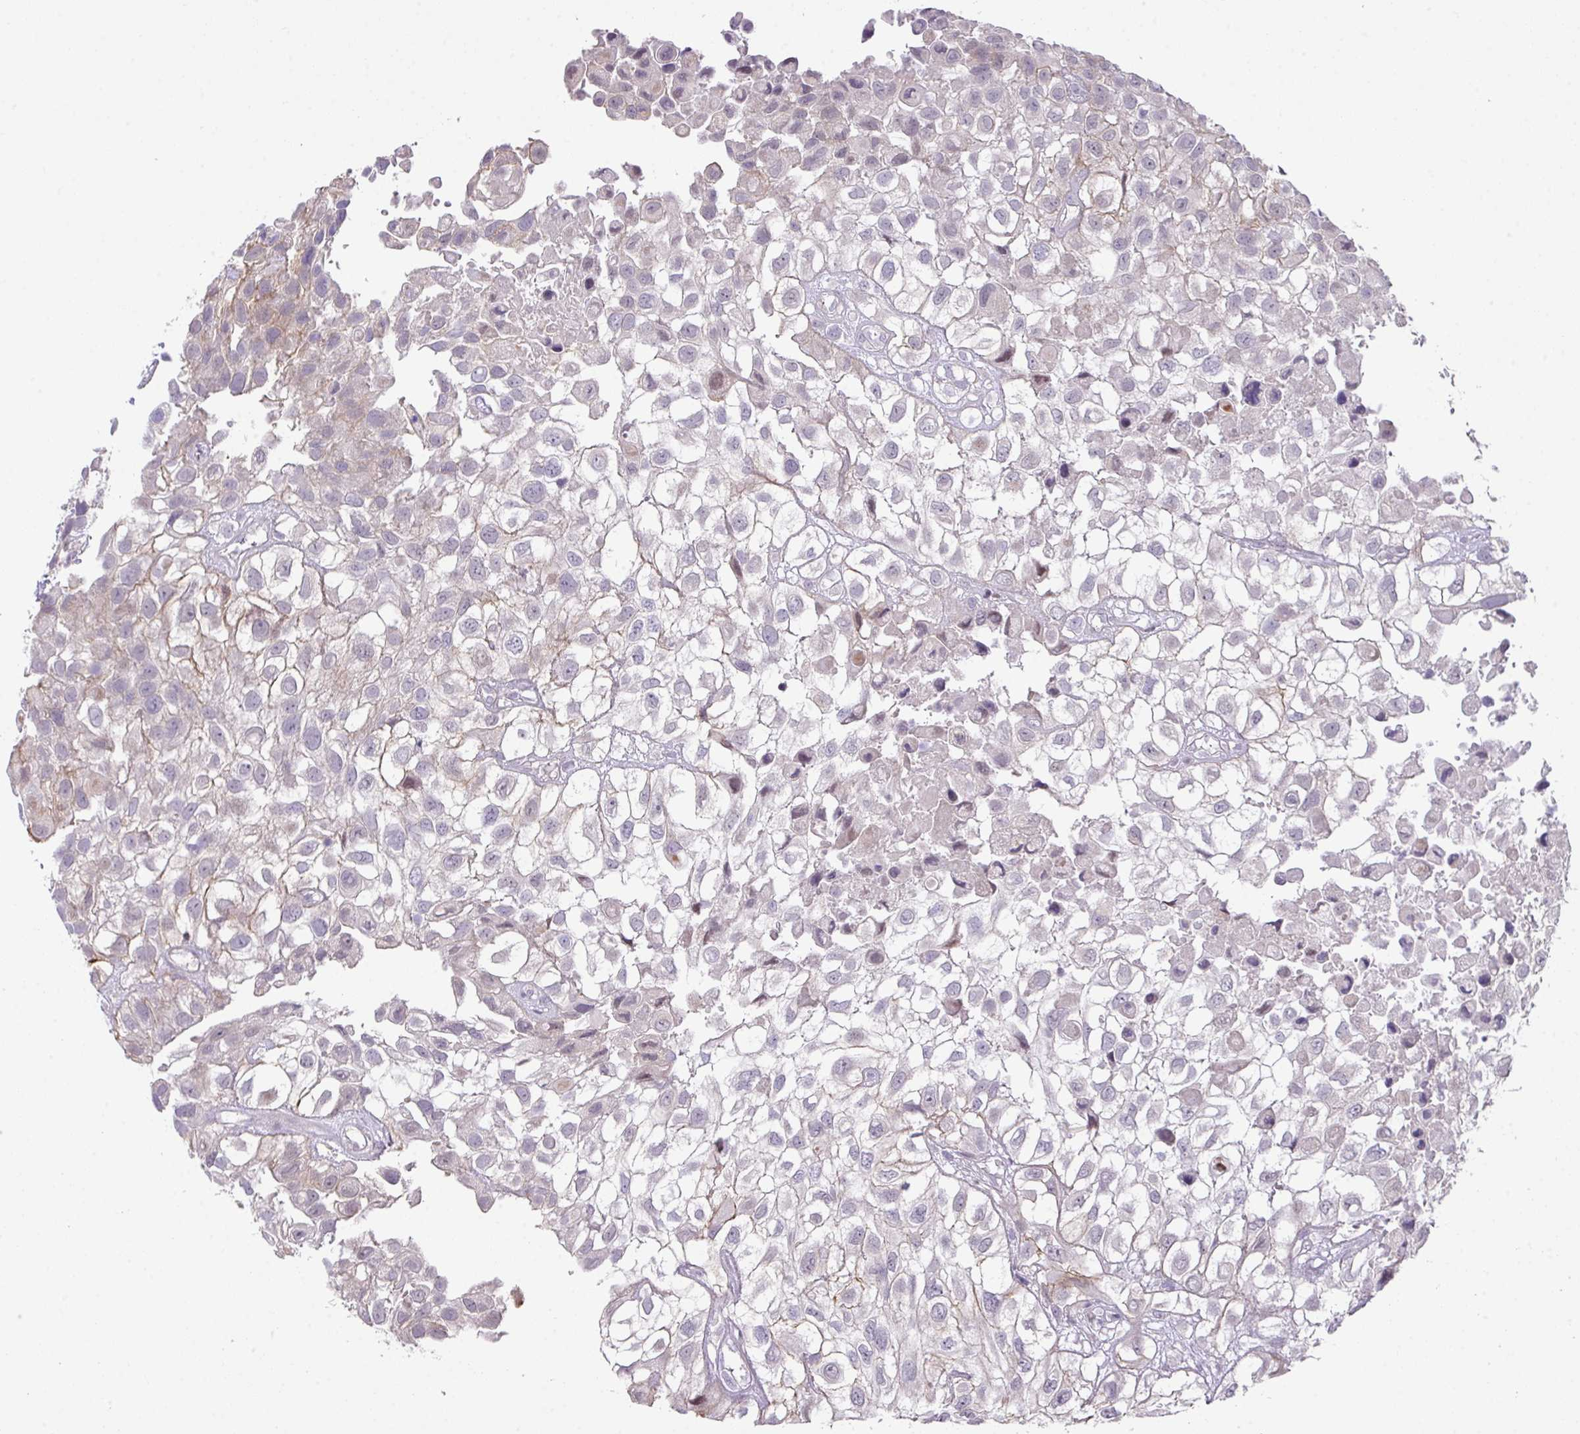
{"staining": {"intensity": "negative", "quantity": "none", "location": "none"}, "tissue": "urothelial cancer", "cell_type": "Tumor cells", "image_type": "cancer", "snomed": [{"axis": "morphology", "description": "Urothelial carcinoma, High grade"}, {"axis": "topography", "description": "Urinary bladder"}], "caption": "This photomicrograph is of urothelial carcinoma (high-grade) stained with immunohistochemistry to label a protein in brown with the nuclei are counter-stained blue. There is no expression in tumor cells.", "gene": "ANKRD13B", "patient": {"sex": "male", "age": 56}}